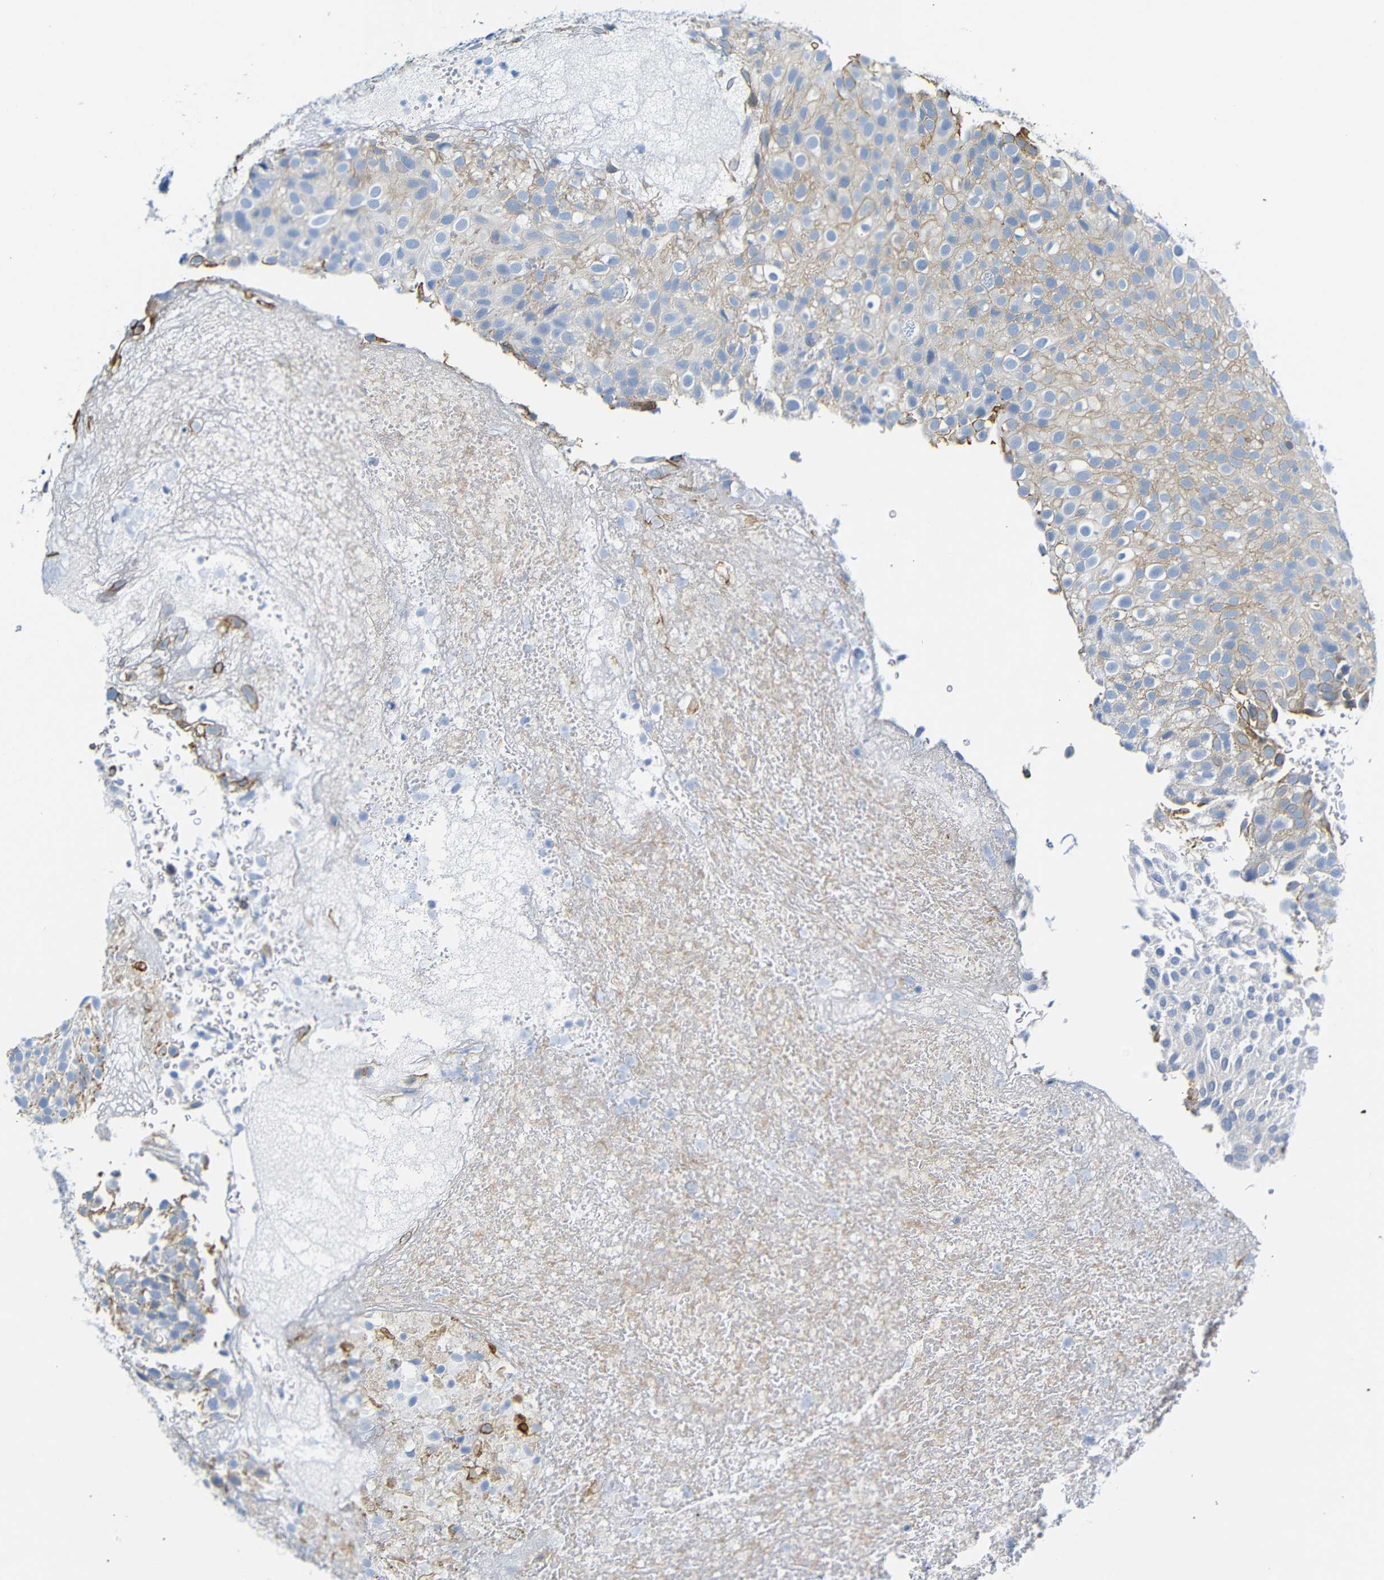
{"staining": {"intensity": "moderate", "quantity": ">75%", "location": "cytoplasmic/membranous"}, "tissue": "urothelial cancer", "cell_type": "Tumor cells", "image_type": "cancer", "snomed": [{"axis": "morphology", "description": "Urothelial carcinoma, Low grade"}, {"axis": "topography", "description": "Urinary bladder"}], "caption": "Protein staining by immunohistochemistry demonstrates moderate cytoplasmic/membranous positivity in approximately >75% of tumor cells in urothelial cancer.", "gene": "DYNAP", "patient": {"sex": "male", "age": 78}}